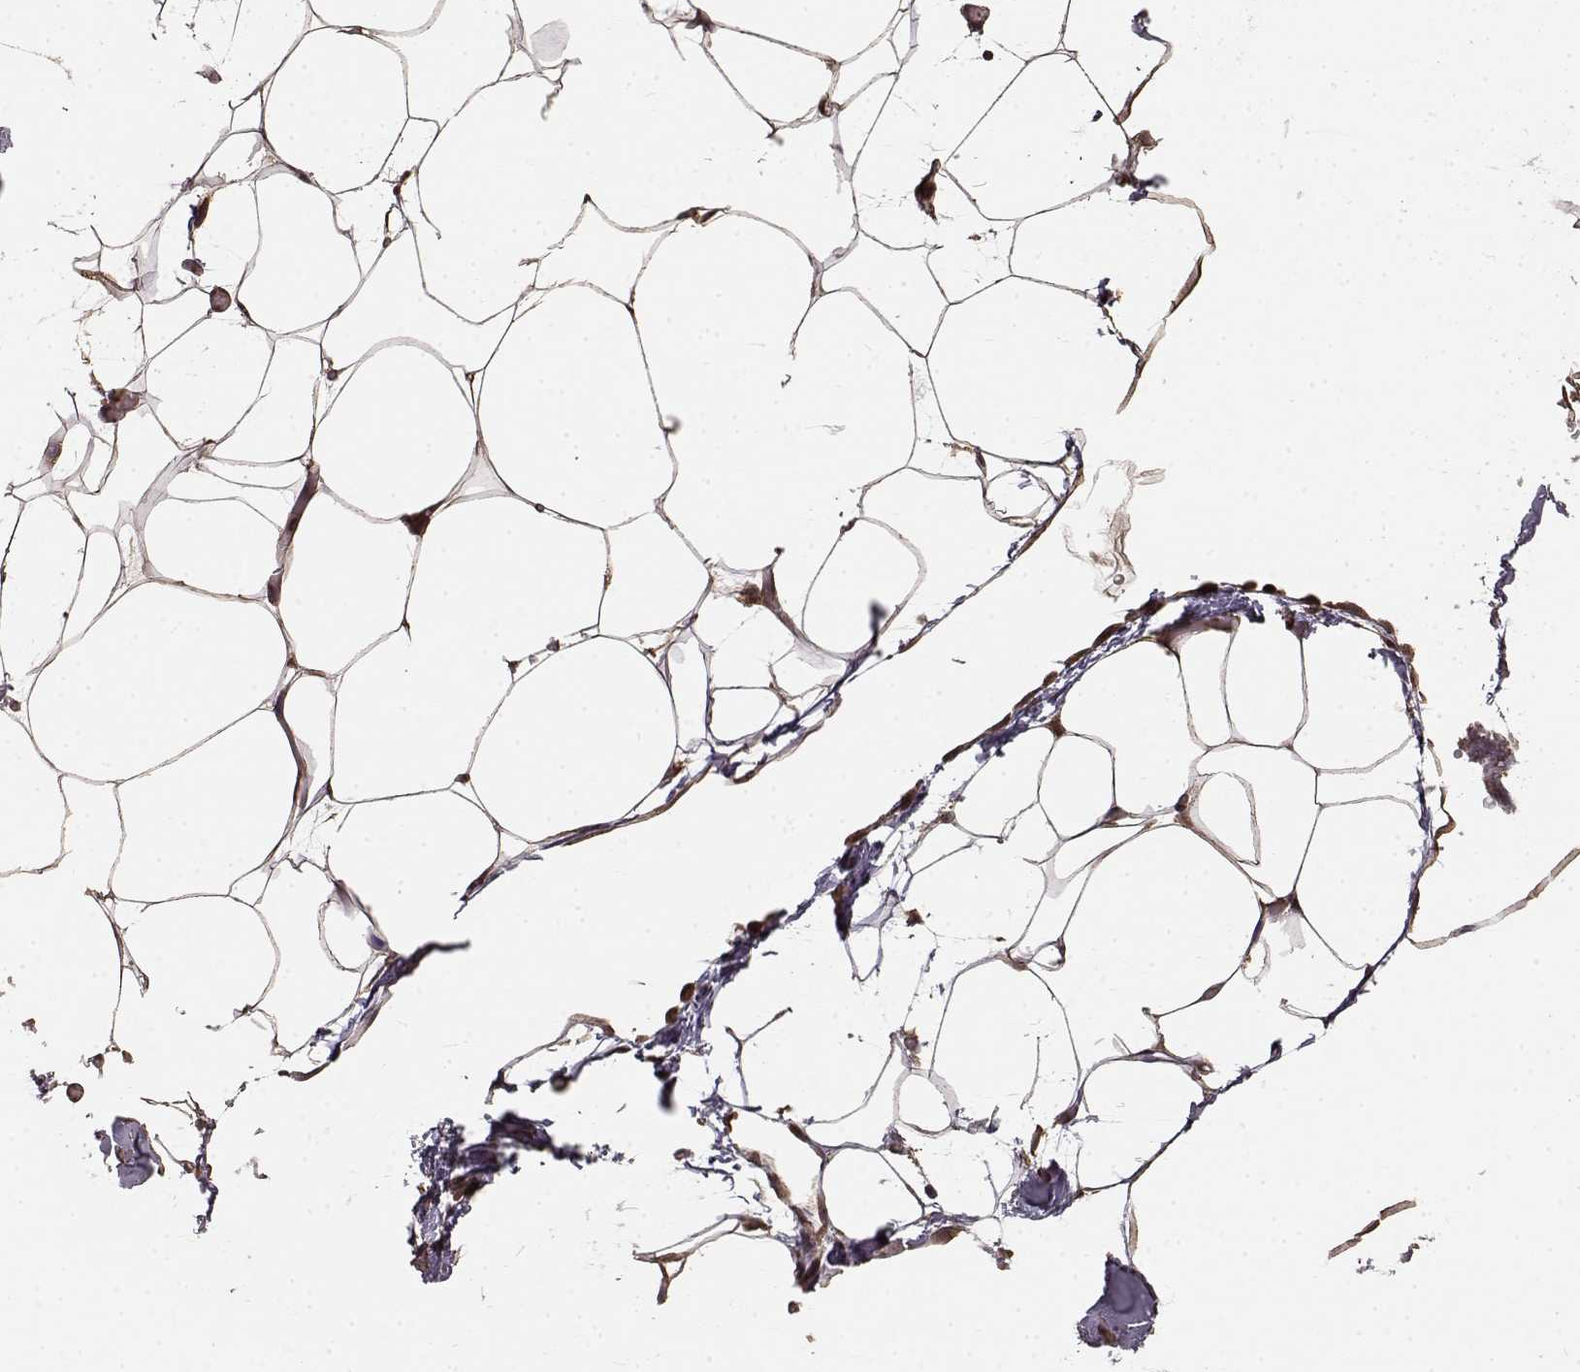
{"staining": {"intensity": "weak", "quantity": ">75%", "location": "cytoplasmic/membranous"}, "tissue": "adipose tissue", "cell_type": "Adipocytes", "image_type": "normal", "snomed": [{"axis": "morphology", "description": "Normal tissue, NOS"}, {"axis": "topography", "description": "Adipose tissue"}], "caption": "Immunohistochemistry (IHC) photomicrograph of normal adipose tissue stained for a protein (brown), which demonstrates low levels of weak cytoplasmic/membranous positivity in approximately >75% of adipocytes.", "gene": "USP15", "patient": {"sex": "male", "age": 57}}